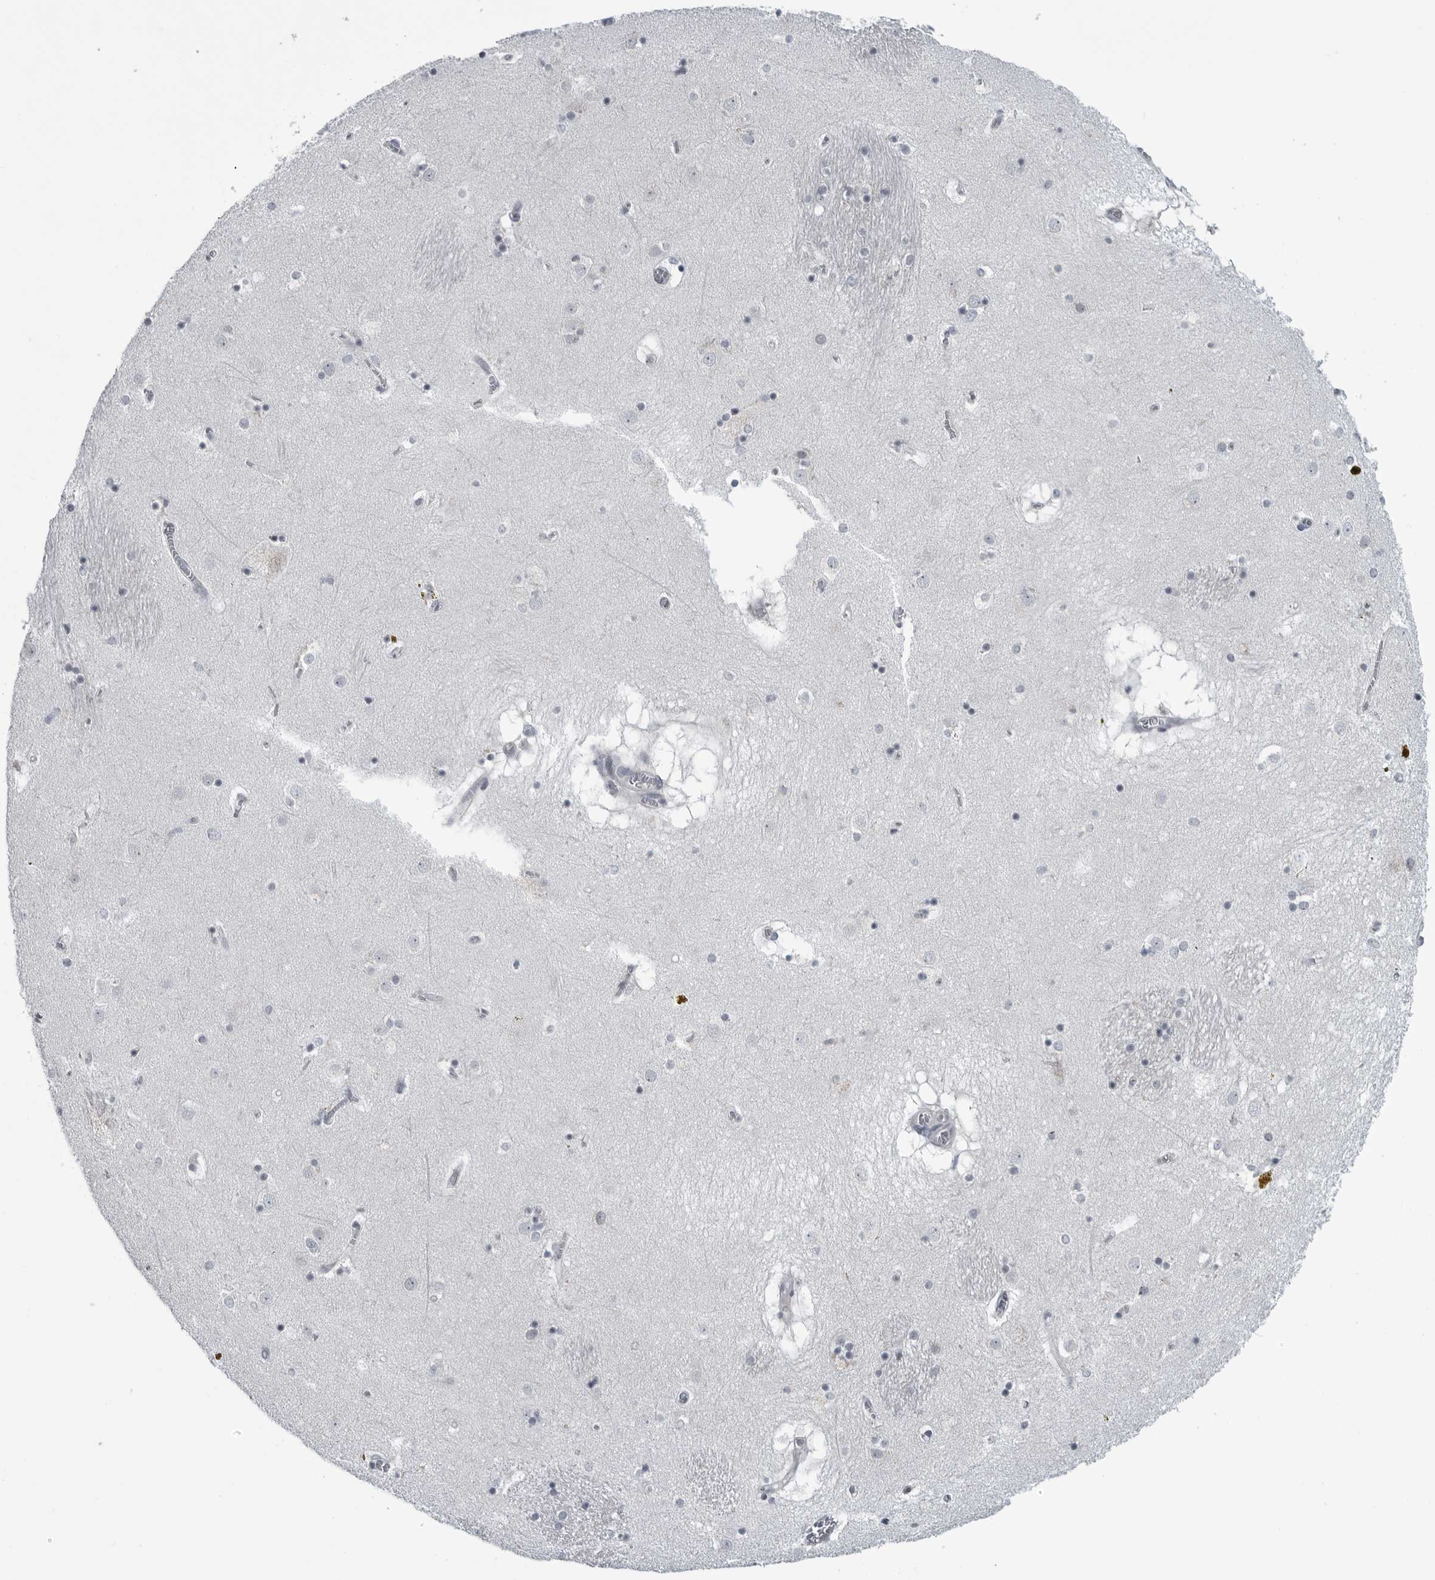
{"staining": {"intensity": "negative", "quantity": "none", "location": "none"}, "tissue": "caudate", "cell_type": "Glial cells", "image_type": "normal", "snomed": [{"axis": "morphology", "description": "Normal tissue, NOS"}, {"axis": "topography", "description": "Lateral ventricle wall"}], "caption": "Immunohistochemistry histopathology image of normal human caudate stained for a protein (brown), which displays no positivity in glial cells. The staining is performed using DAB (3,3'-diaminobenzidine) brown chromogen with nuclei counter-stained in using hematoxylin.", "gene": "MYOC", "patient": {"sex": "male", "age": 70}}